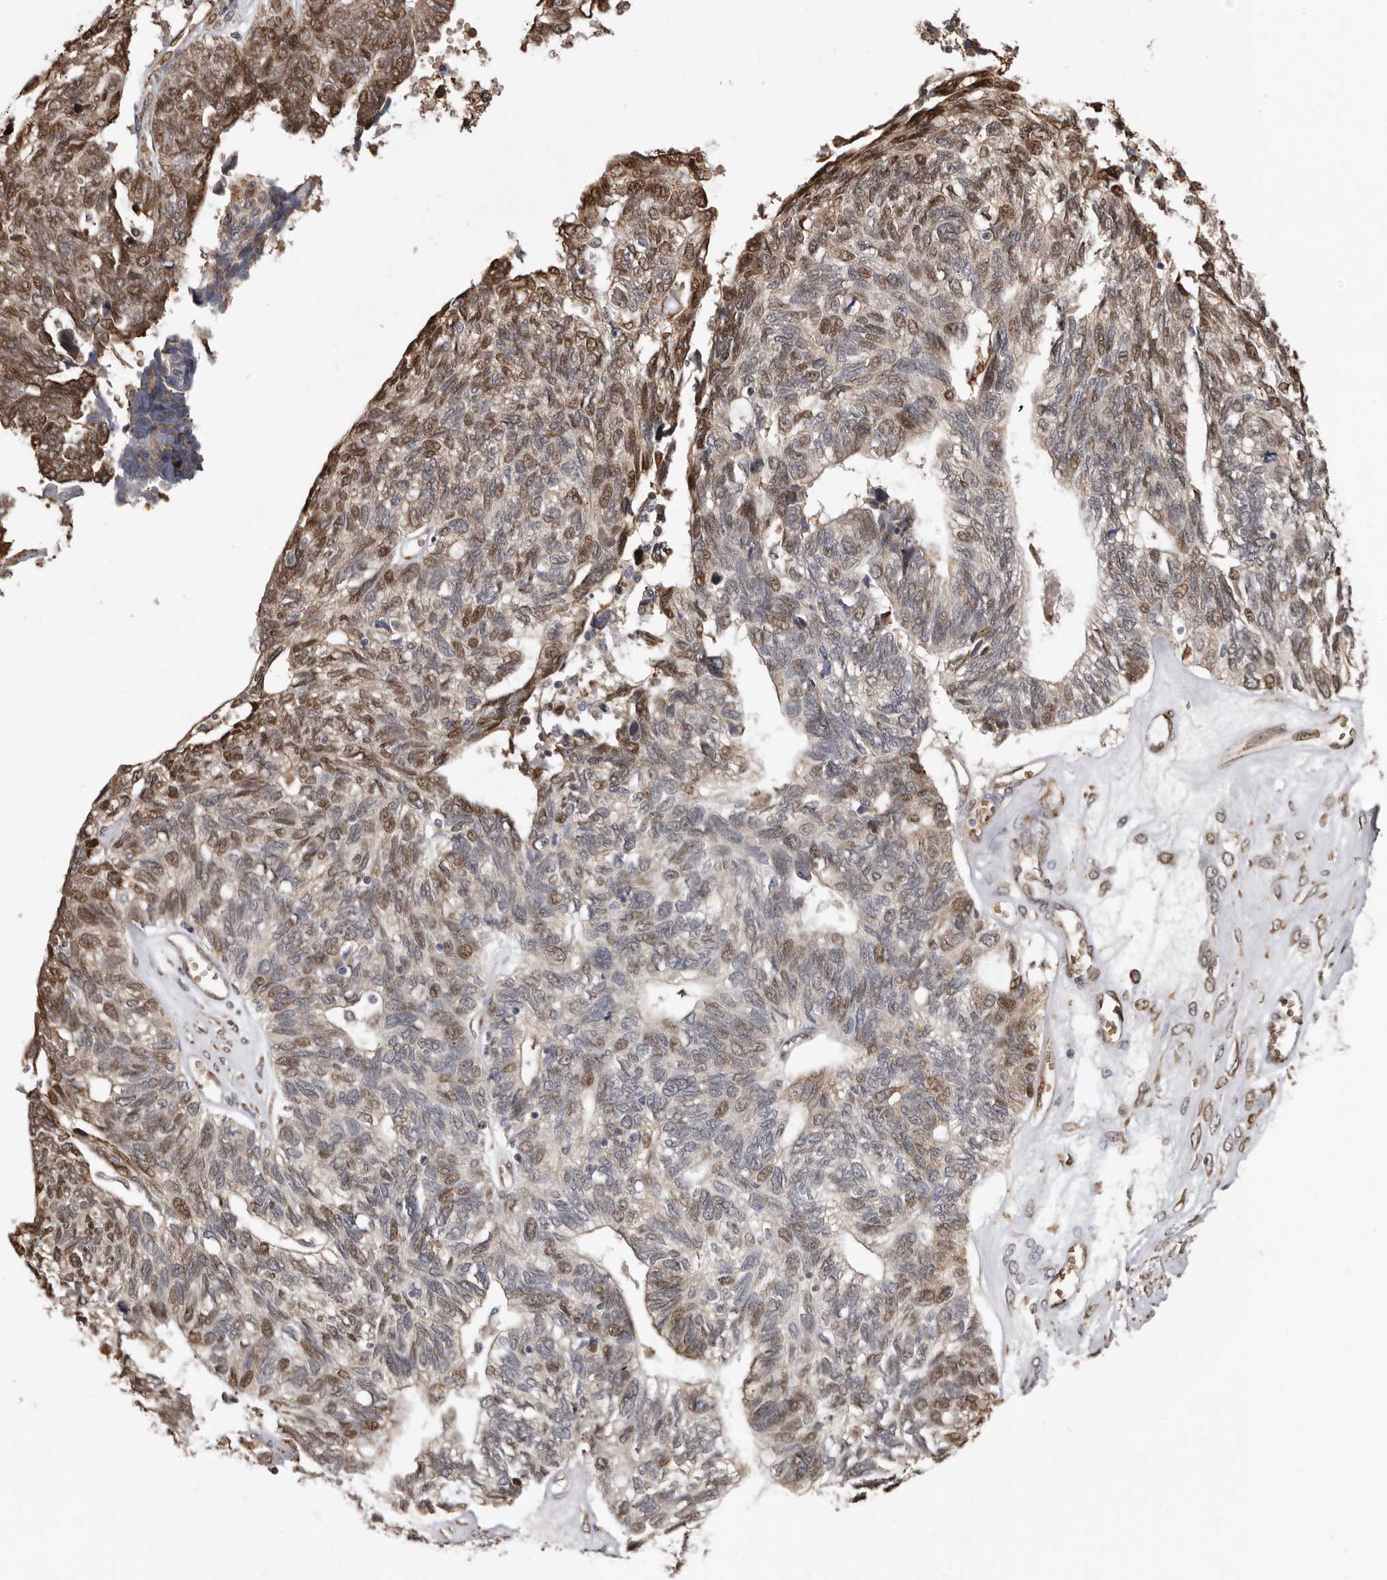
{"staining": {"intensity": "moderate", "quantity": ">75%", "location": "cytoplasmic/membranous,nuclear"}, "tissue": "ovarian cancer", "cell_type": "Tumor cells", "image_type": "cancer", "snomed": [{"axis": "morphology", "description": "Cystadenocarcinoma, serous, NOS"}, {"axis": "topography", "description": "Ovary"}], "caption": "Ovarian serous cystadenocarcinoma tissue displays moderate cytoplasmic/membranous and nuclear staining in approximately >75% of tumor cells, visualized by immunohistochemistry.", "gene": "ENTREP1", "patient": {"sex": "female", "age": 79}}